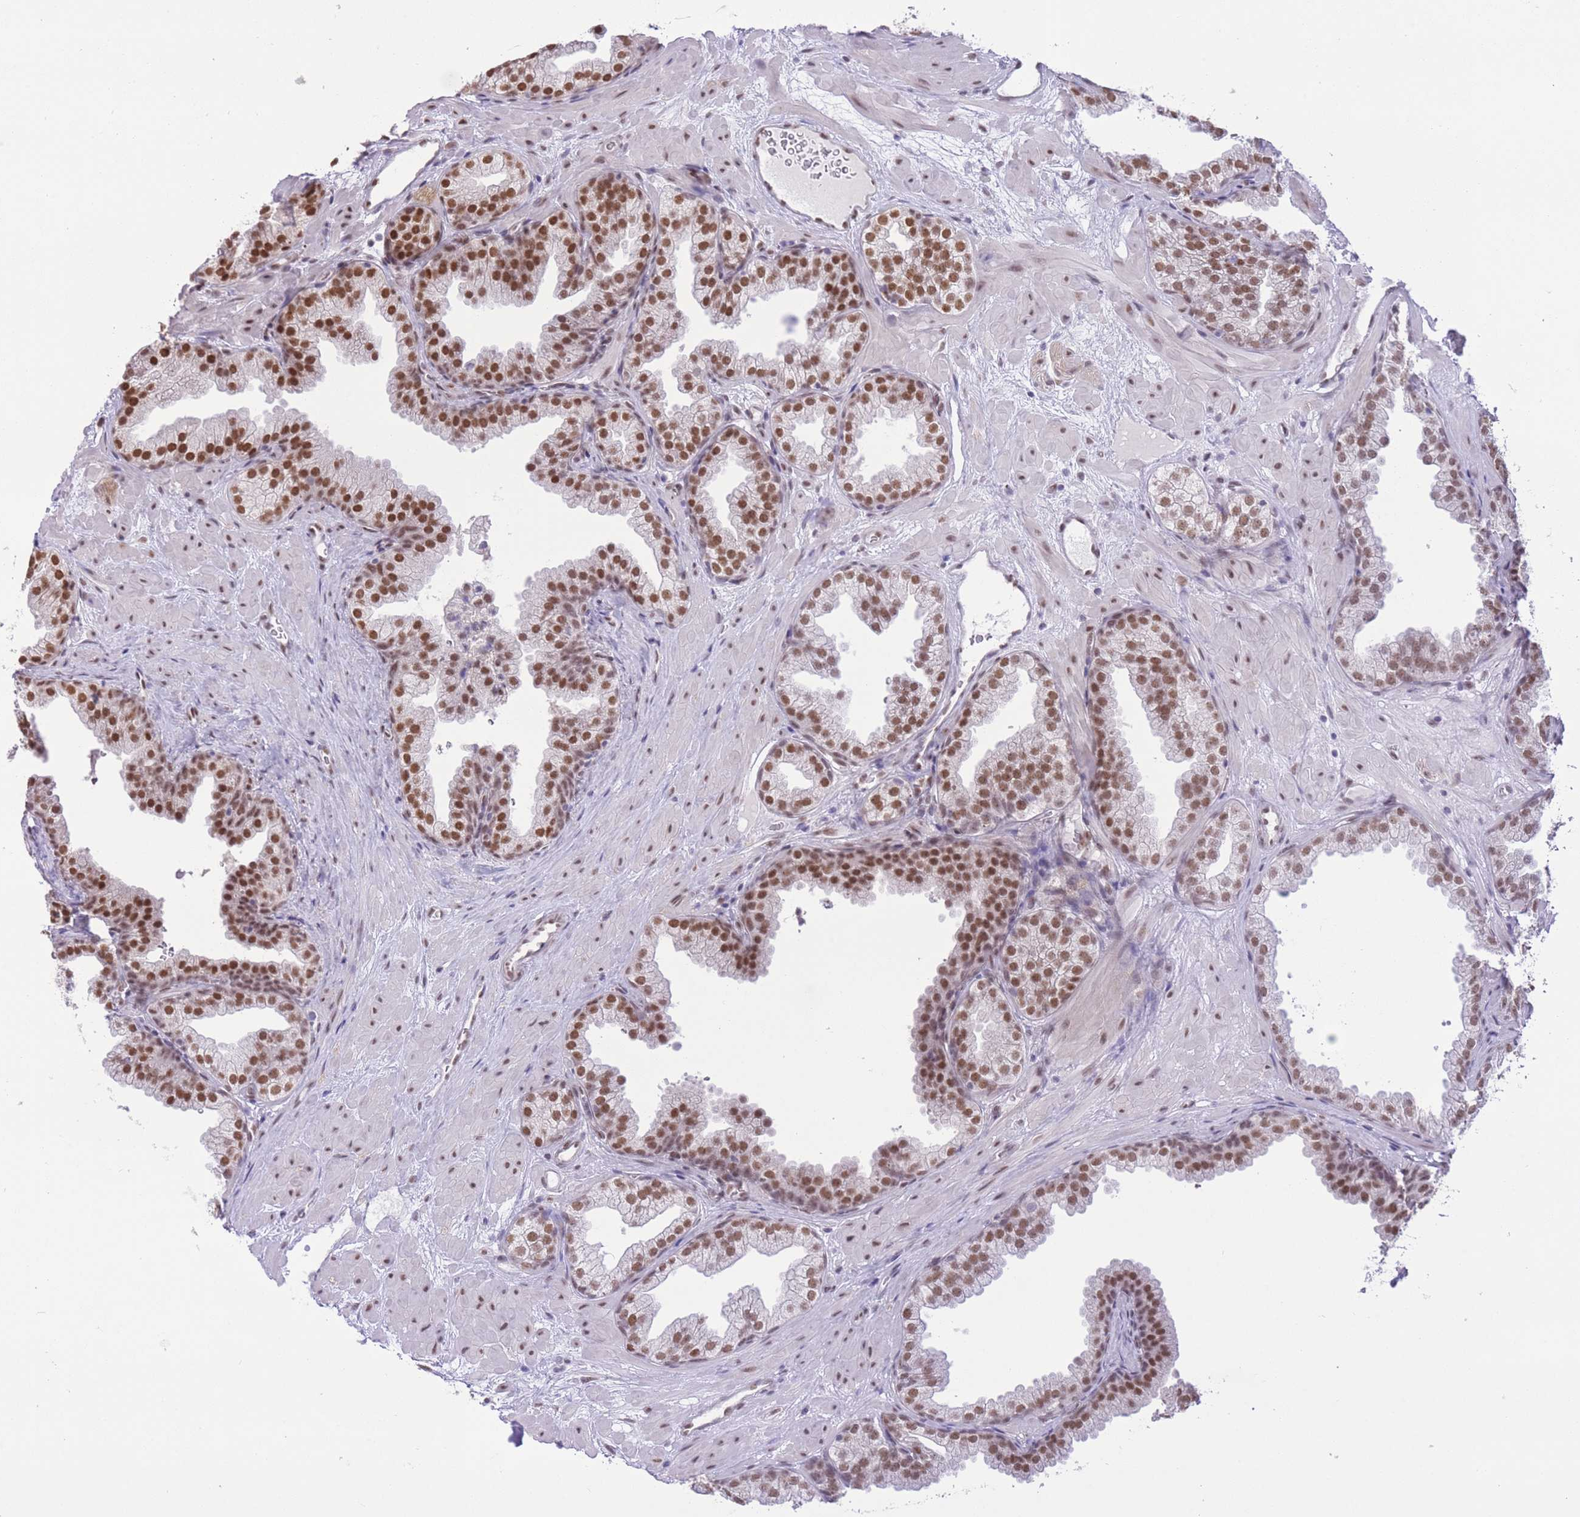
{"staining": {"intensity": "strong", "quantity": ">75%", "location": "nuclear"}, "tissue": "prostate", "cell_type": "Glandular cells", "image_type": "normal", "snomed": [{"axis": "morphology", "description": "Normal tissue, NOS"}, {"axis": "topography", "description": "Prostate"}], "caption": "Prostate stained for a protein (brown) displays strong nuclear positive positivity in approximately >75% of glandular cells.", "gene": "ZBED5", "patient": {"sex": "male", "age": 37}}